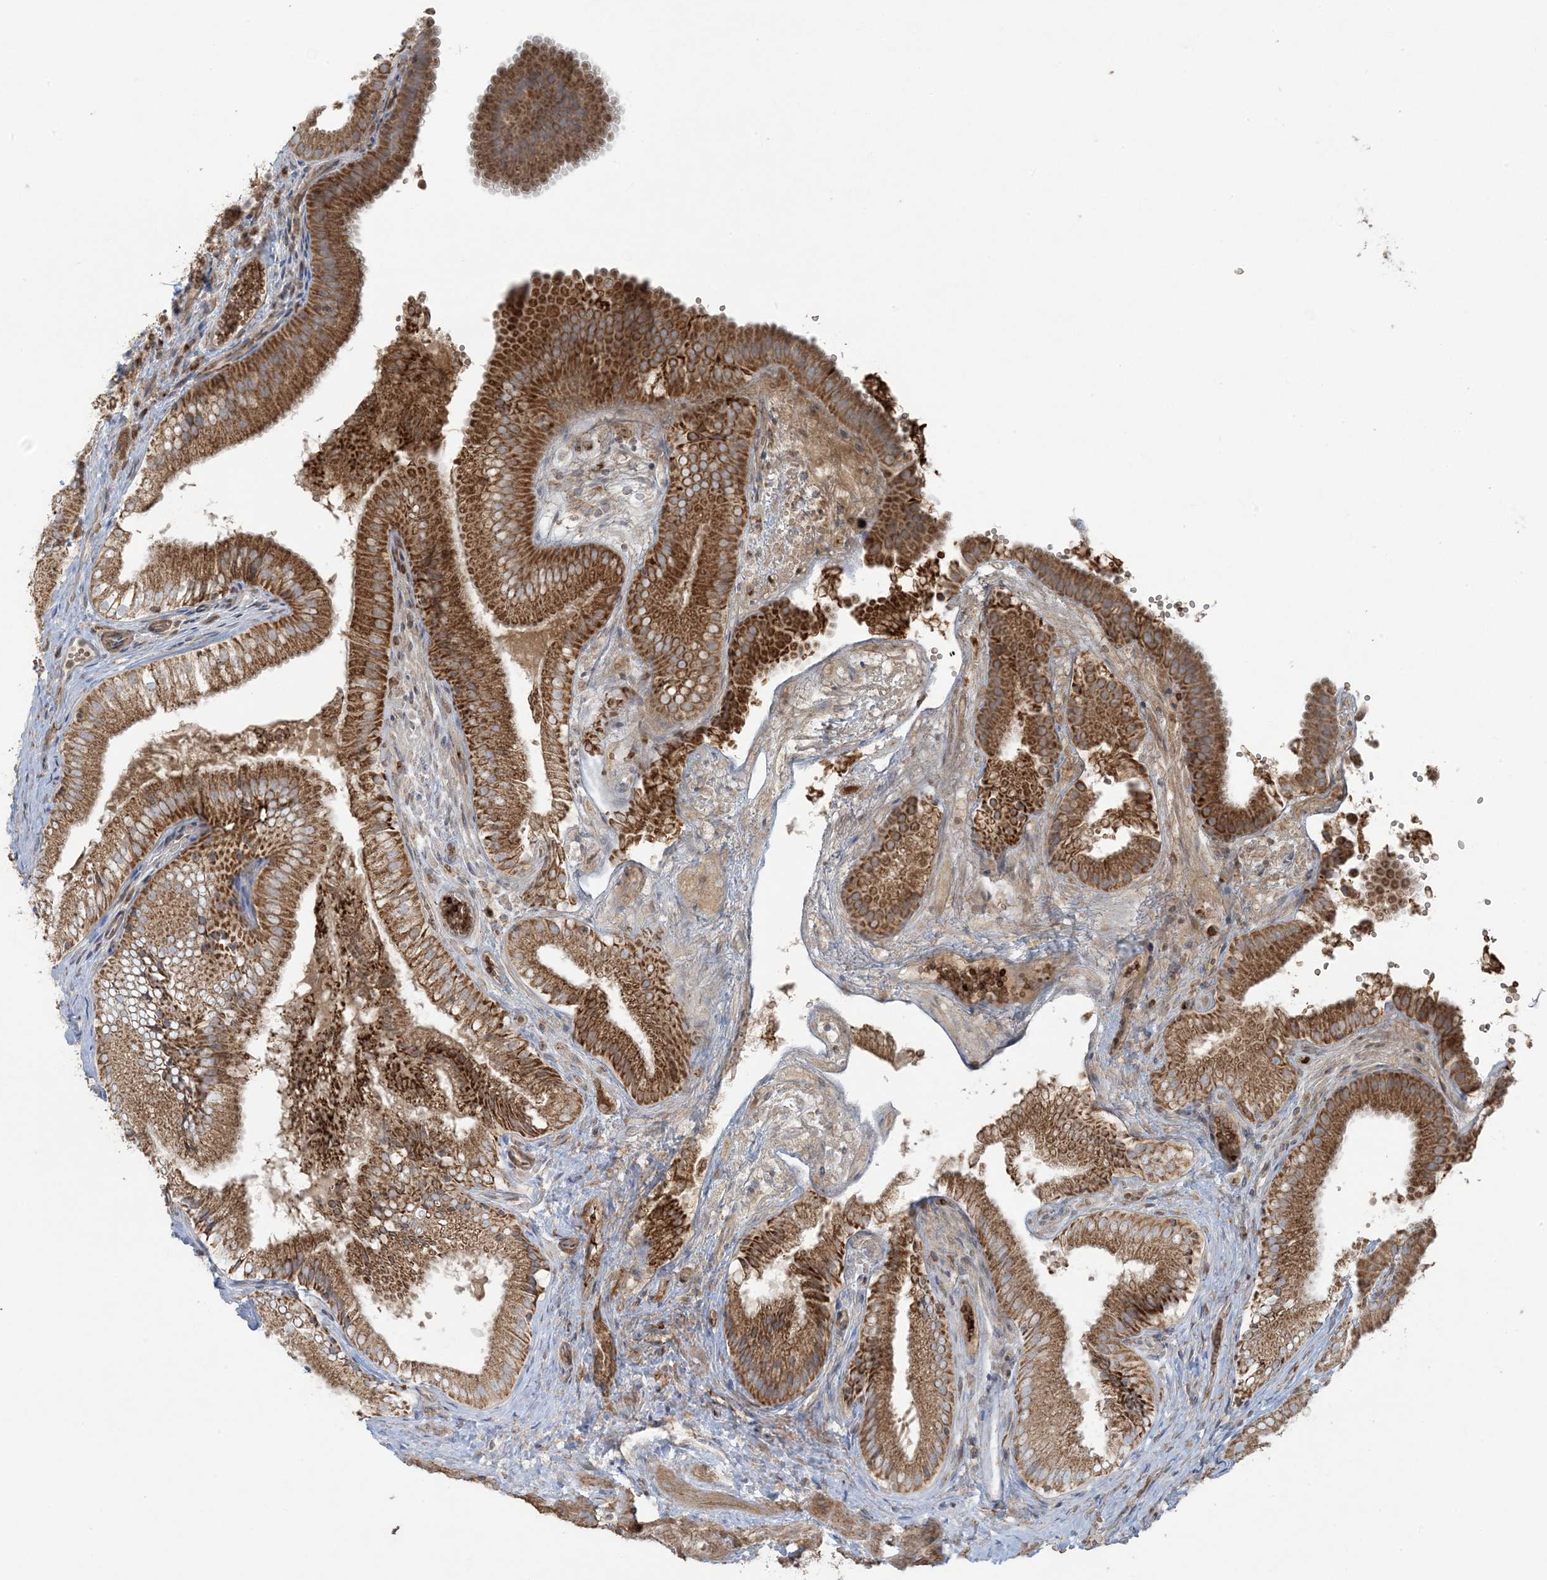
{"staining": {"intensity": "moderate", "quantity": ">75%", "location": "cytoplasmic/membranous"}, "tissue": "gallbladder", "cell_type": "Glandular cells", "image_type": "normal", "snomed": [{"axis": "morphology", "description": "Normal tissue, NOS"}, {"axis": "topography", "description": "Gallbladder"}], "caption": "This photomicrograph reveals unremarkable gallbladder stained with IHC to label a protein in brown. The cytoplasmic/membranous of glandular cells show moderate positivity for the protein. Nuclei are counter-stained blue.", "gene": "PIK3R4", "patient": {"sex": "female", "age": 30}}